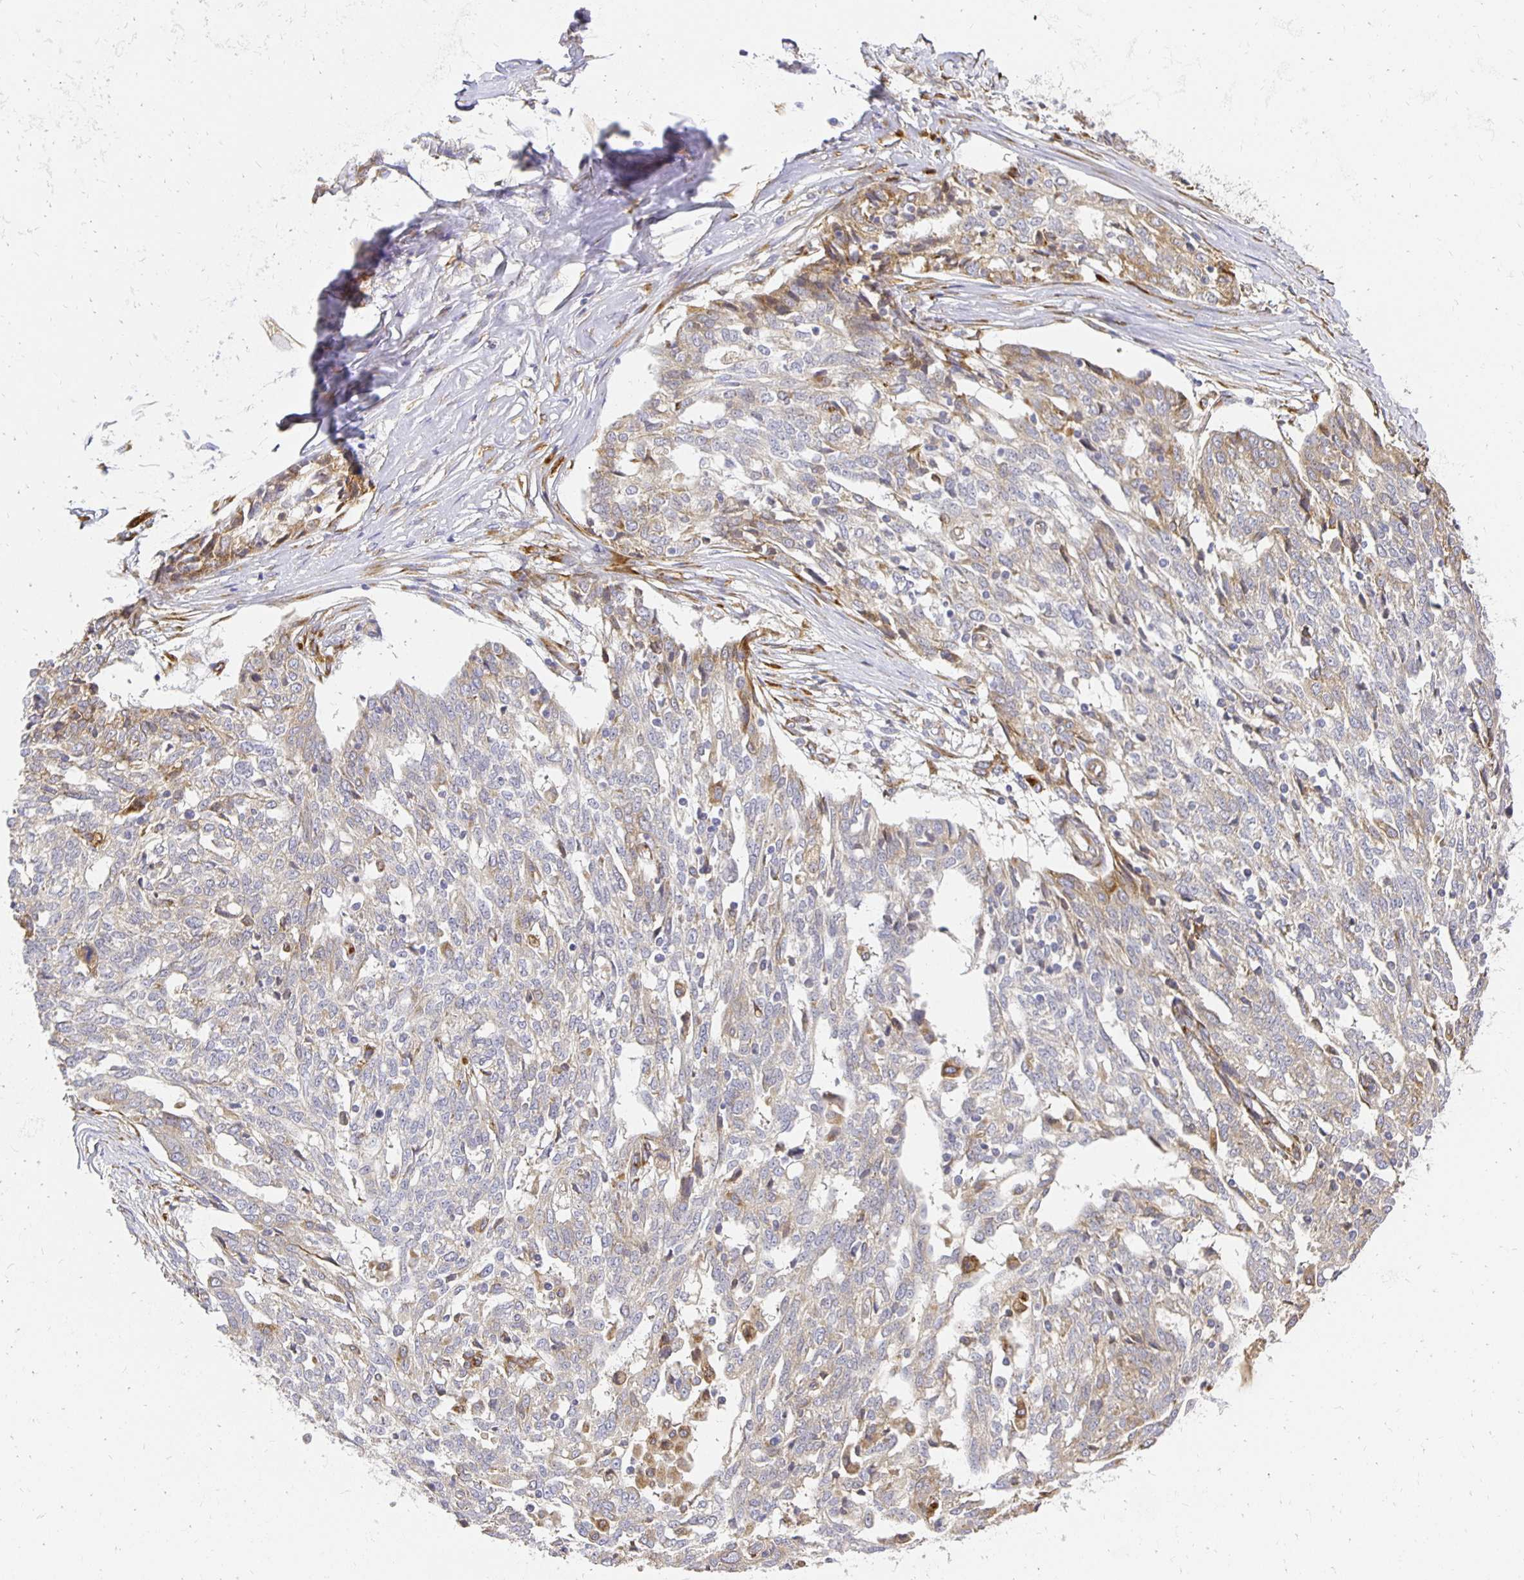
{"staining": {"intensity": "weak", "quantity": "25%-75%", "location": "cytoplasmic/membranous"}, "tissue": "ovarian cancer", "cell_type": "Tumor cells", "image_type": "cancer", "snomed": [{"axis": "morphology", "description": "Cystadenocarcinoma, serous, NOS"}, {"axis": "topography", "description": "Ovary"}], "caption": "IHC image of ovarian serous cystadenocarcinoma stained for a protein (brown), which shows low levels of weak cytoplasmic/membranous expression in about 25%-75% of tumor cells.", "gene": "PLOD1", "patient": {"sex": "female", "age": 67}}